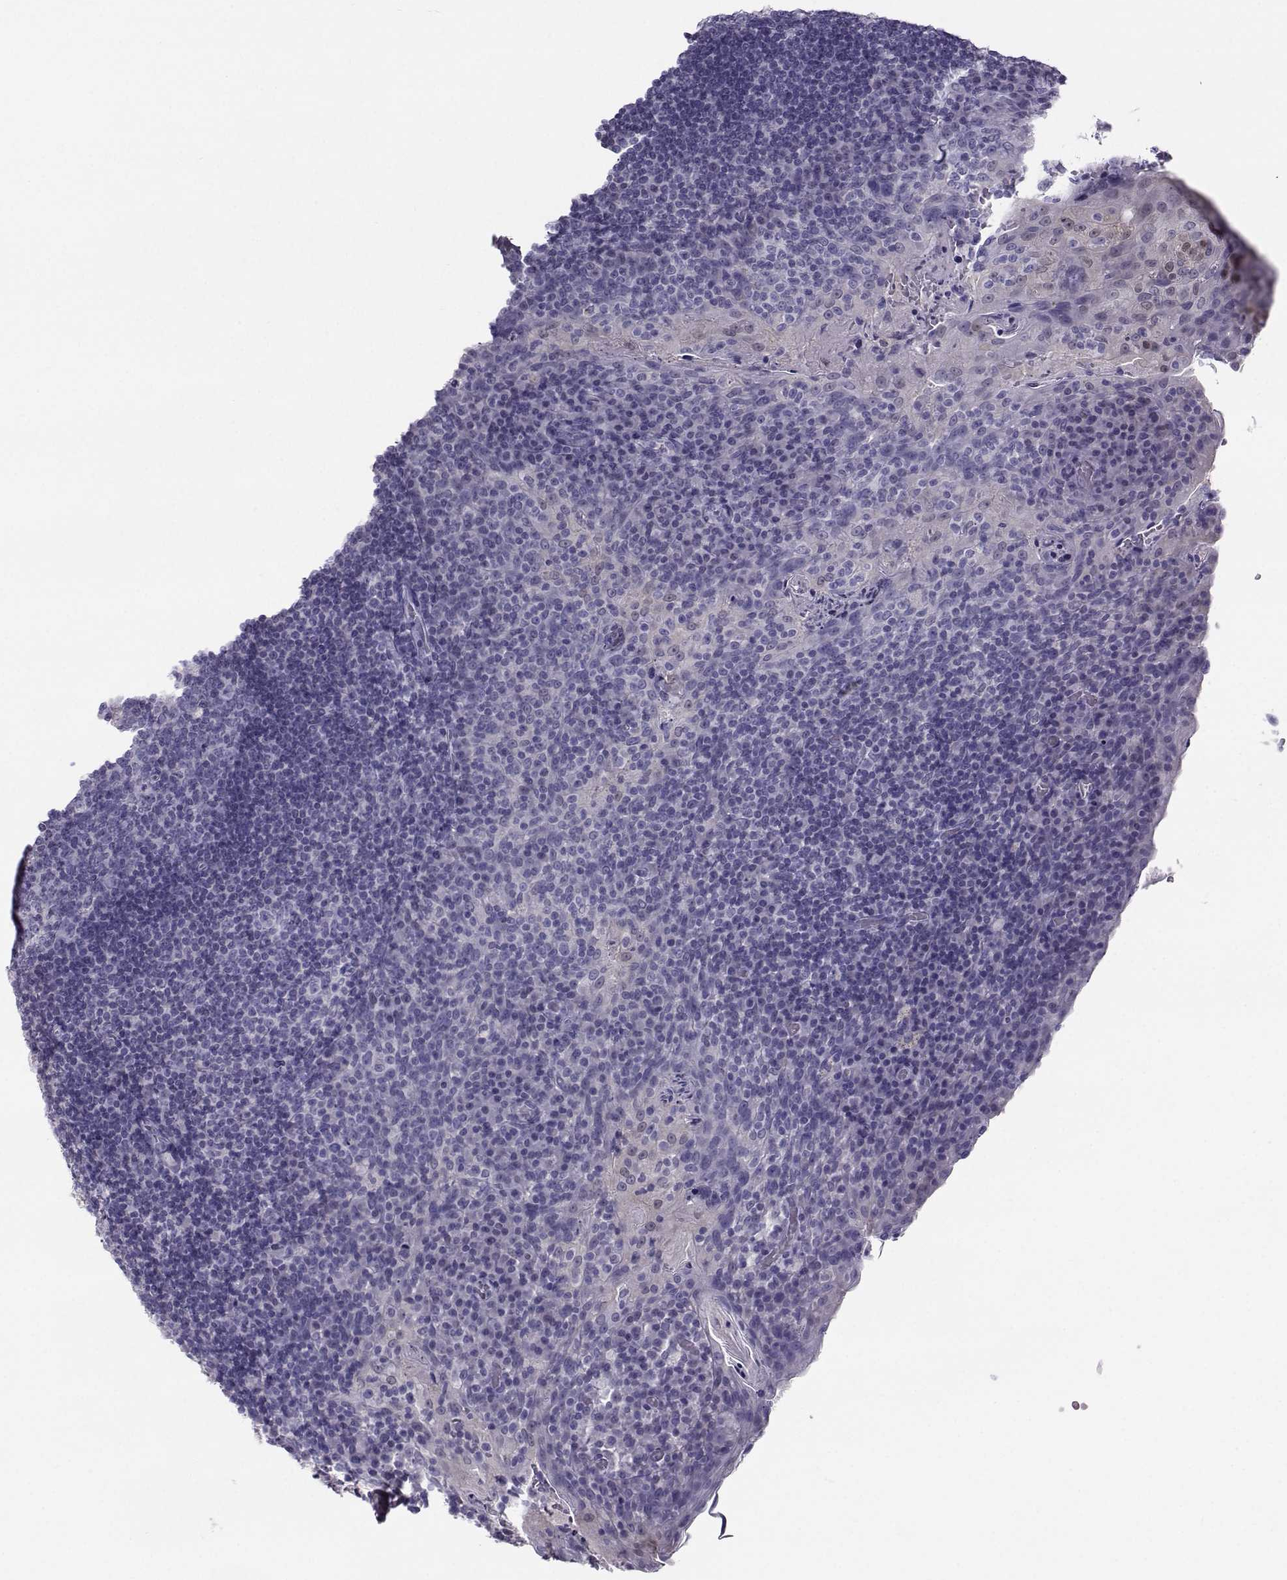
{"staining": {"intensity": "negative", "quantity": "none", "location": "none"}, "tissue": "tonsil", "cell_type": "Germinal center cells", "image_type": "normal", "snomed": [{"axis": "morphology", "description": "Normal tissue, NOS"}, {"axis": "topography", "description": "Tonsil"}], "caption": "The photomicrograph shows no staining of germinal center cells in unremarkable tonsil. (Brightfield microscopy of DAB immunohistochemistry (IHC) at high magnification).", "gene": "PGK1", "patient": {"sex": "male", "age": 17}}